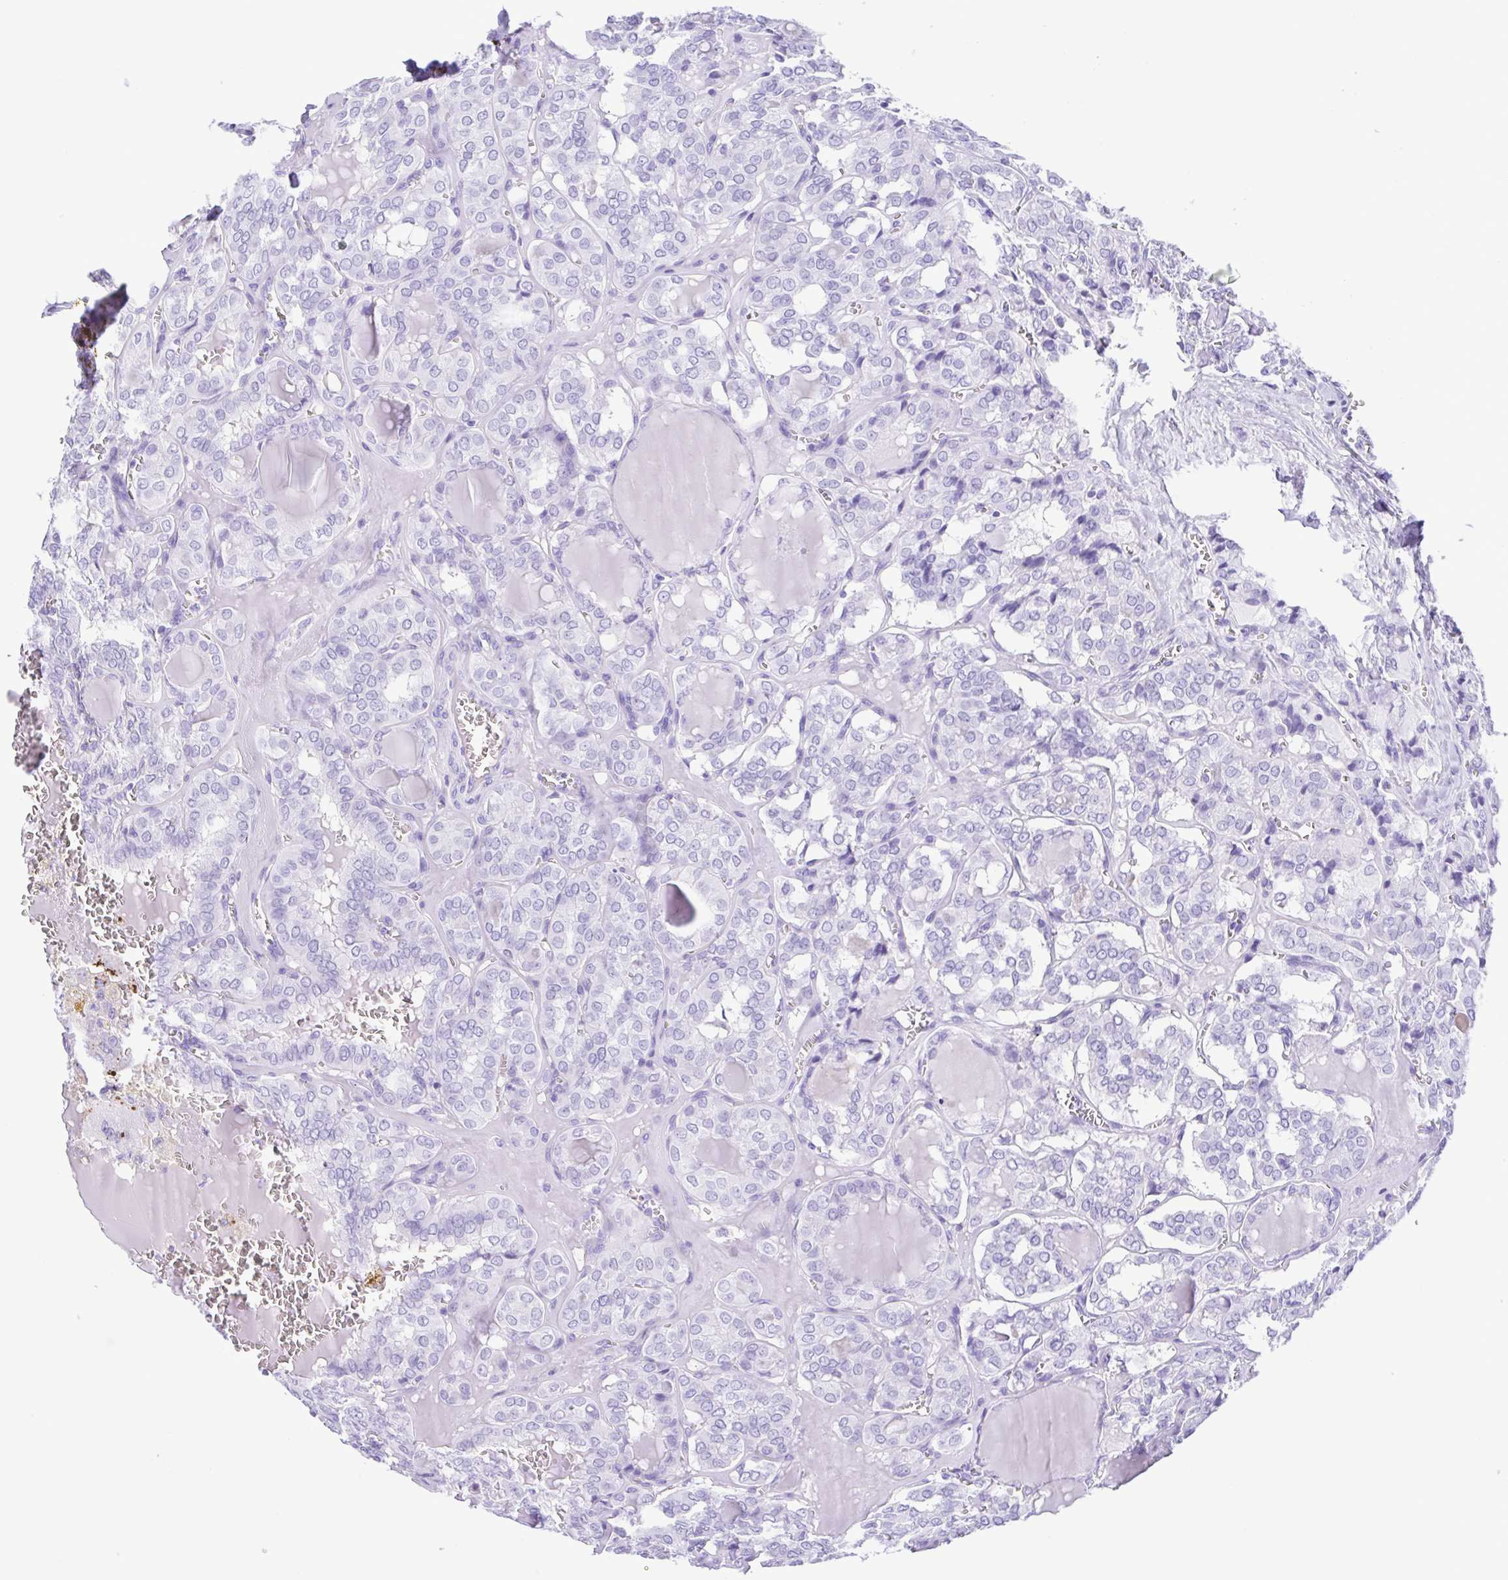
{"staining": {"intensity": "negative", "quantity": "none", "location": "none"}, "tissue": "thyroid cancer", "cell_type": "Tumor cells", "image_type": "cancer", "snomed": [{"axis": "morphology", "description": "Papillary adenocarcinoma, NOS"}, {"axis": "topography", "description": "Thyroid gland"}], "caption": "Micrograph shows no significant protein expression in tumor cells of thyroid cancer (papillary adenocarcinoma).", "gene": "OVGP1", "patient": {"sex": "female", "age": 41}}